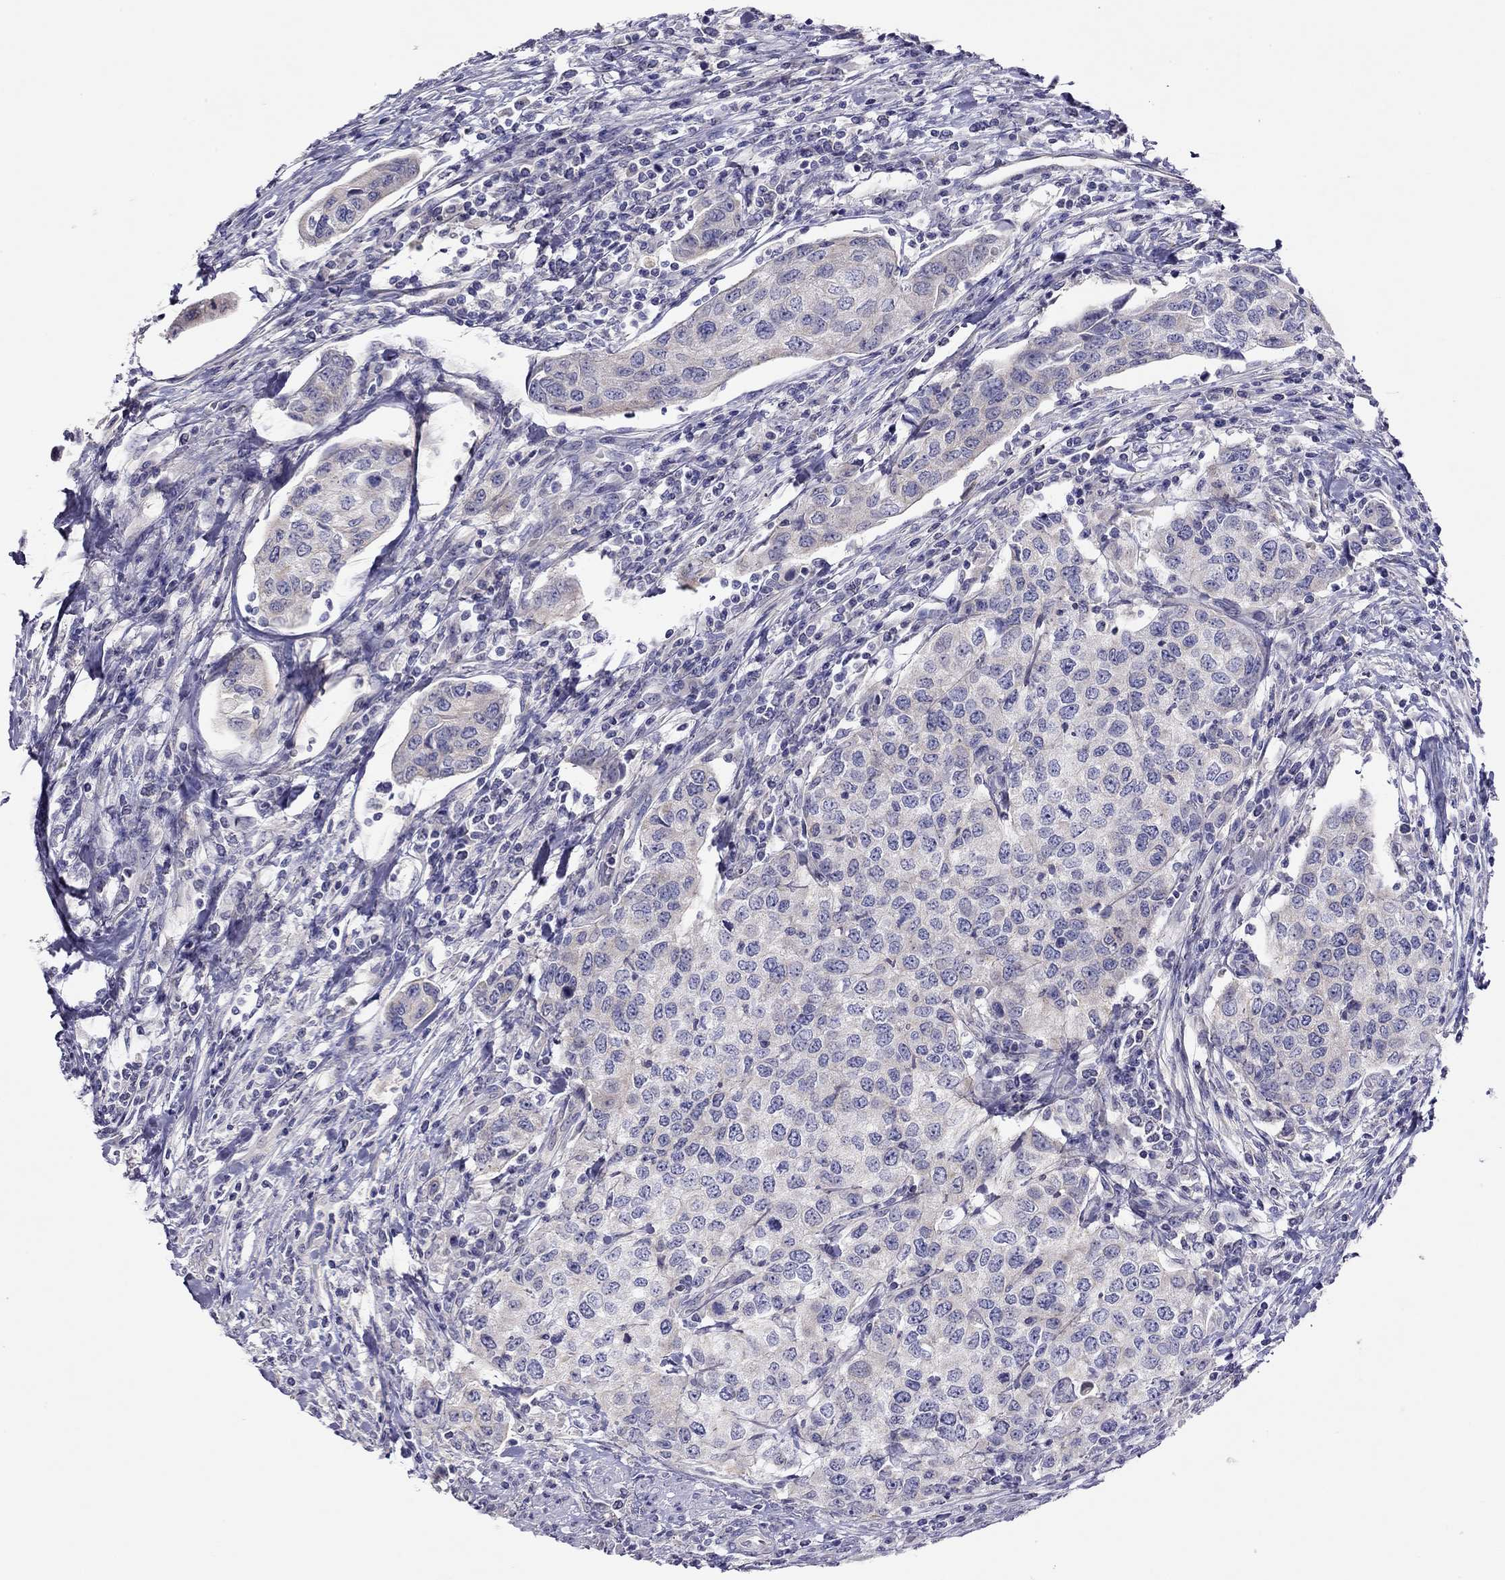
{"staining": {"intensity": "negative", "quantity": "none", "location": "none"}, "tissue": "urothelial cancer", "cell_type": "Tumor cells", "image_type": "cancer", "snomed": [{"axis": "morphology", "description": "Urothelial carcinoma, High grade"}, {"axis": "topography", "description": "Urinary bladder"}], "caption": "High power microscopy image of an immunohistochemistry micrograph of high-grade urothelial carcinoma, revealing no significant staining in tumor cells.", "gene": "CAPNS2", "patient": {"sex": "female", "age": 78}}